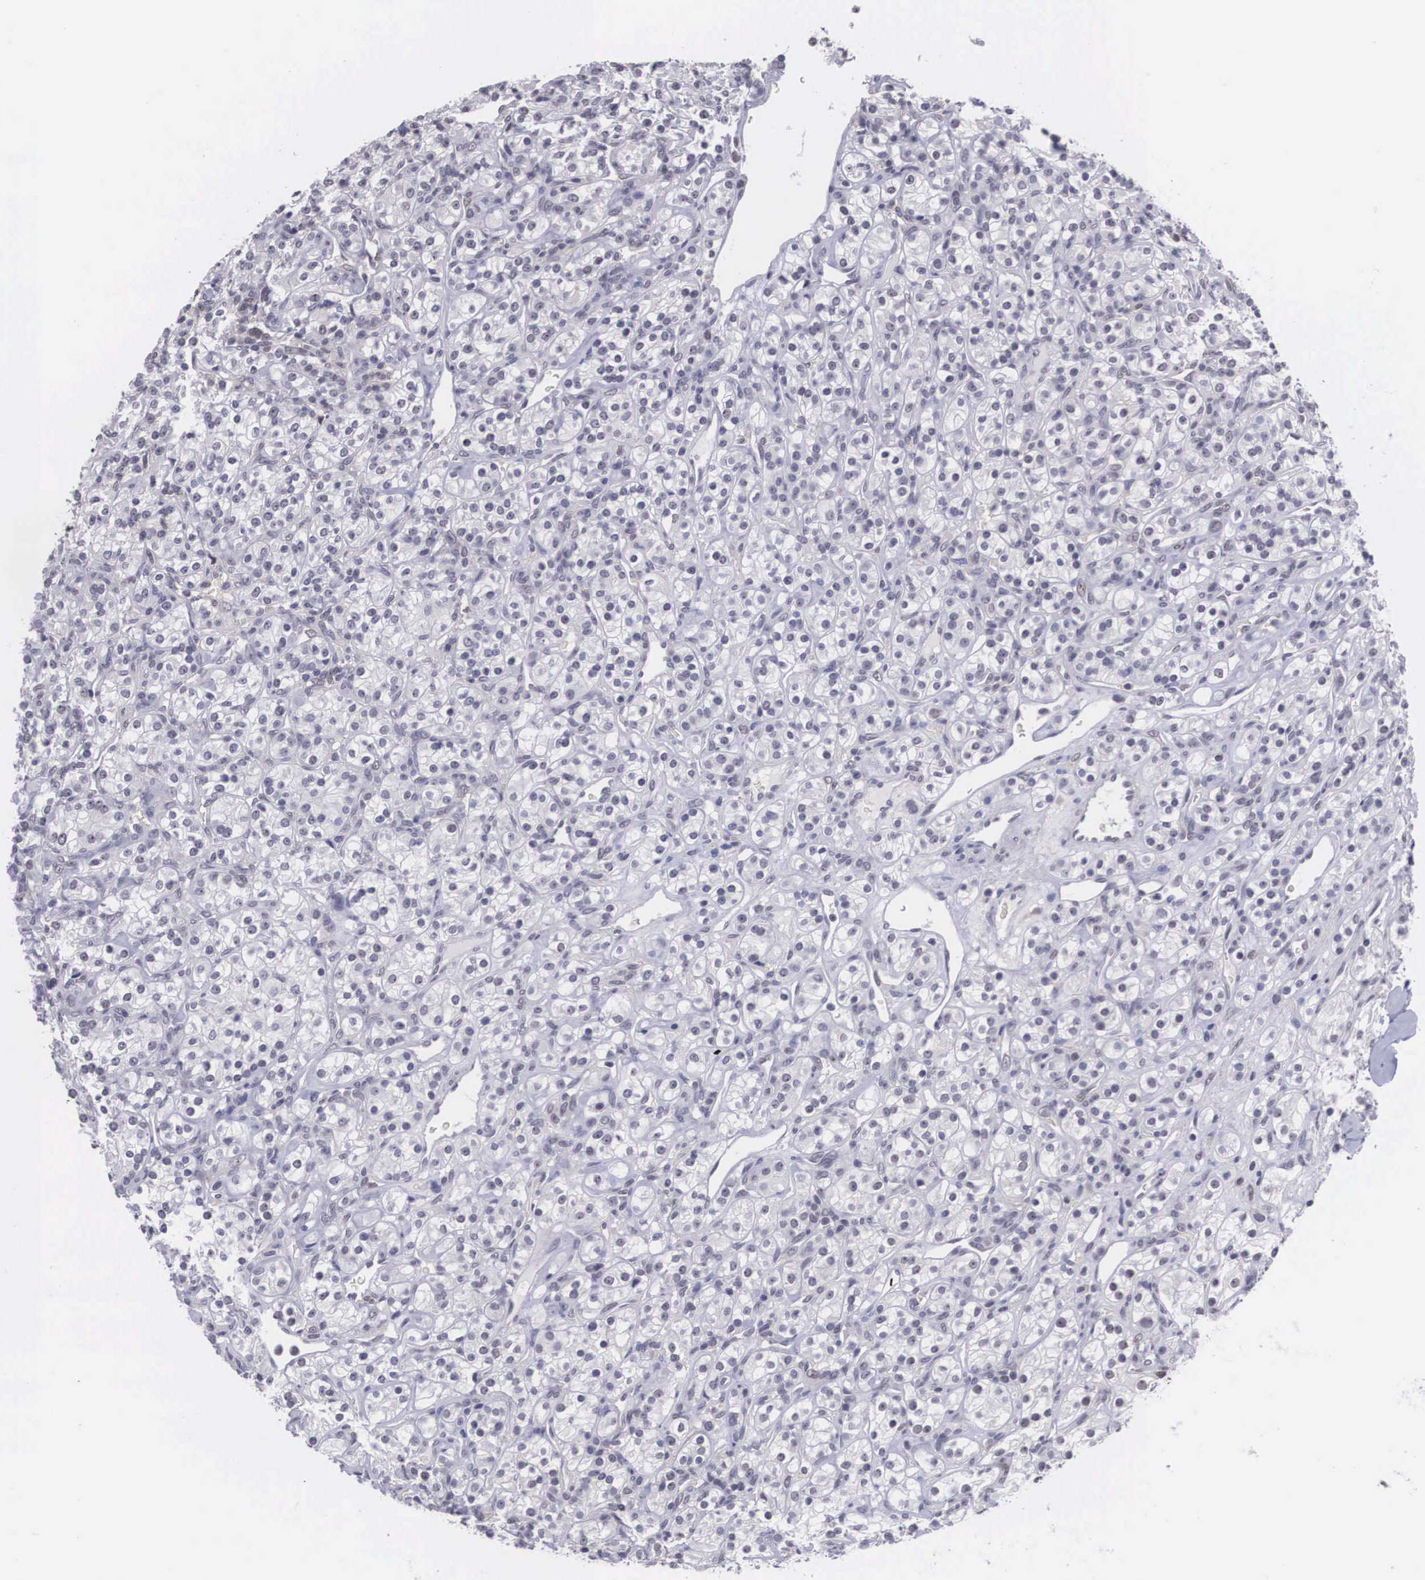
{"staining": {"intensity": "negative", "quantity": "none", "location": "none"}, "tissue": "renal cancer", "cell_type": "Tumor cells", "image_type": "cancer", "snomed": [{"axis": "morphology", "description": "Adenocarcinoma, NOS"}, {"axis": "topography", "description": "Kidney"}], "caption": "Protein analysis of adenocarcinoma (renal) displays no significant positivity in tumor cells. The staining was performed using DAB (3,3'-diaminobenzidine) to visualize the protein expression in brown, while the nuclei were stained in blue with hematoxylin (Magnification: 20x).", "gene": "ZNF275", "patient": {"sex": "male", "age": 77}}